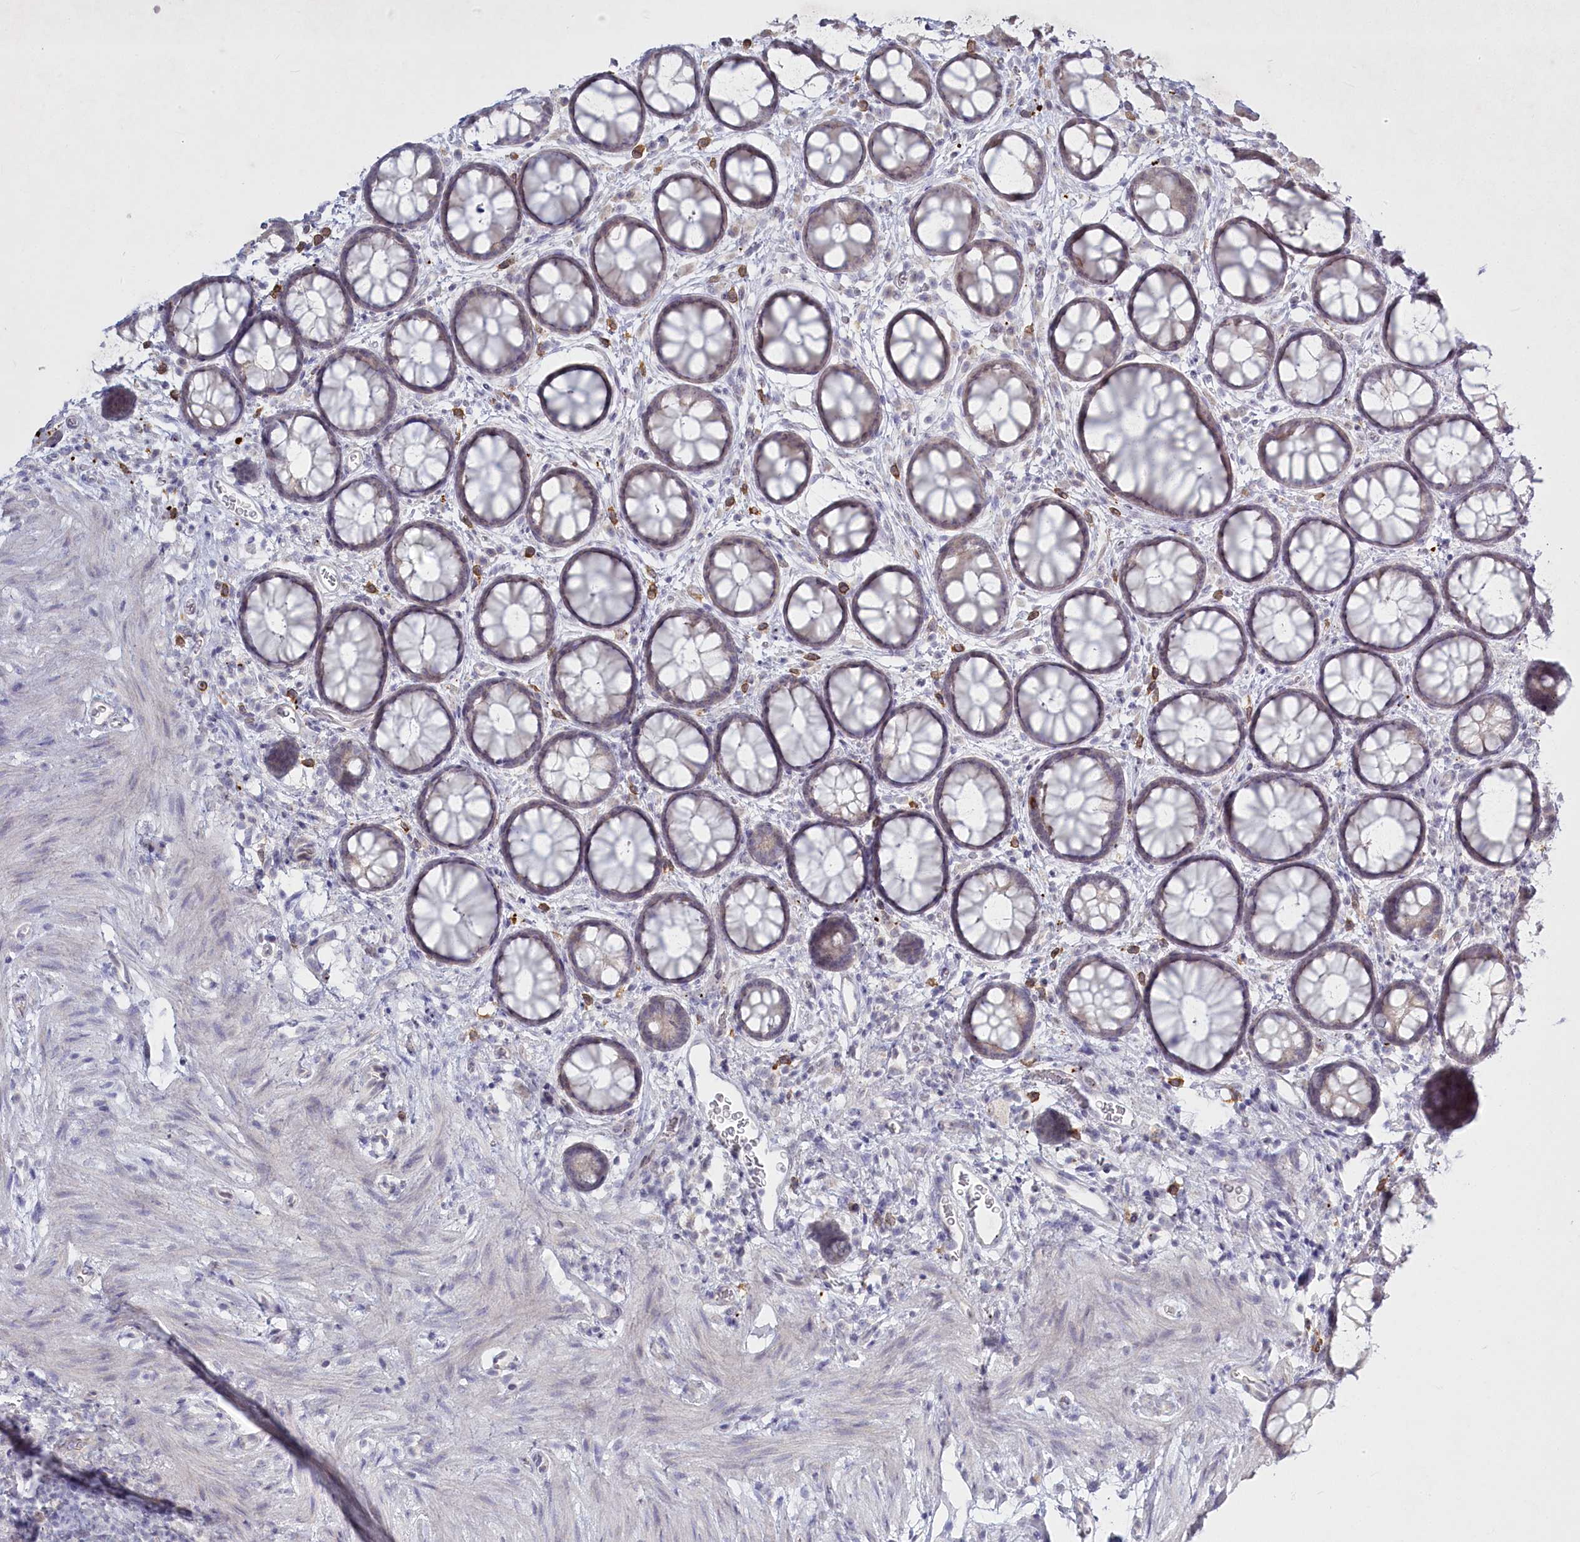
{"staining": {"intensity": "negative", "quantity": "none", "location": "none"}, "tissue": "colon", "cell_type": "Endothelial cells", "image_type": "normal", "snomed": [{"axis": "morphology", "description": "Normal tissue, NOS"}, {"axis": "topography", "description": "Colon"}], "caption": "DAB (3,3'-diaminobenzidine) immunohistochemical staining of benign colon demonstrates no significant expression in endothelial cells.", "gene": "ABITRAM", "patient": {"sex": "female", "age": 82}}